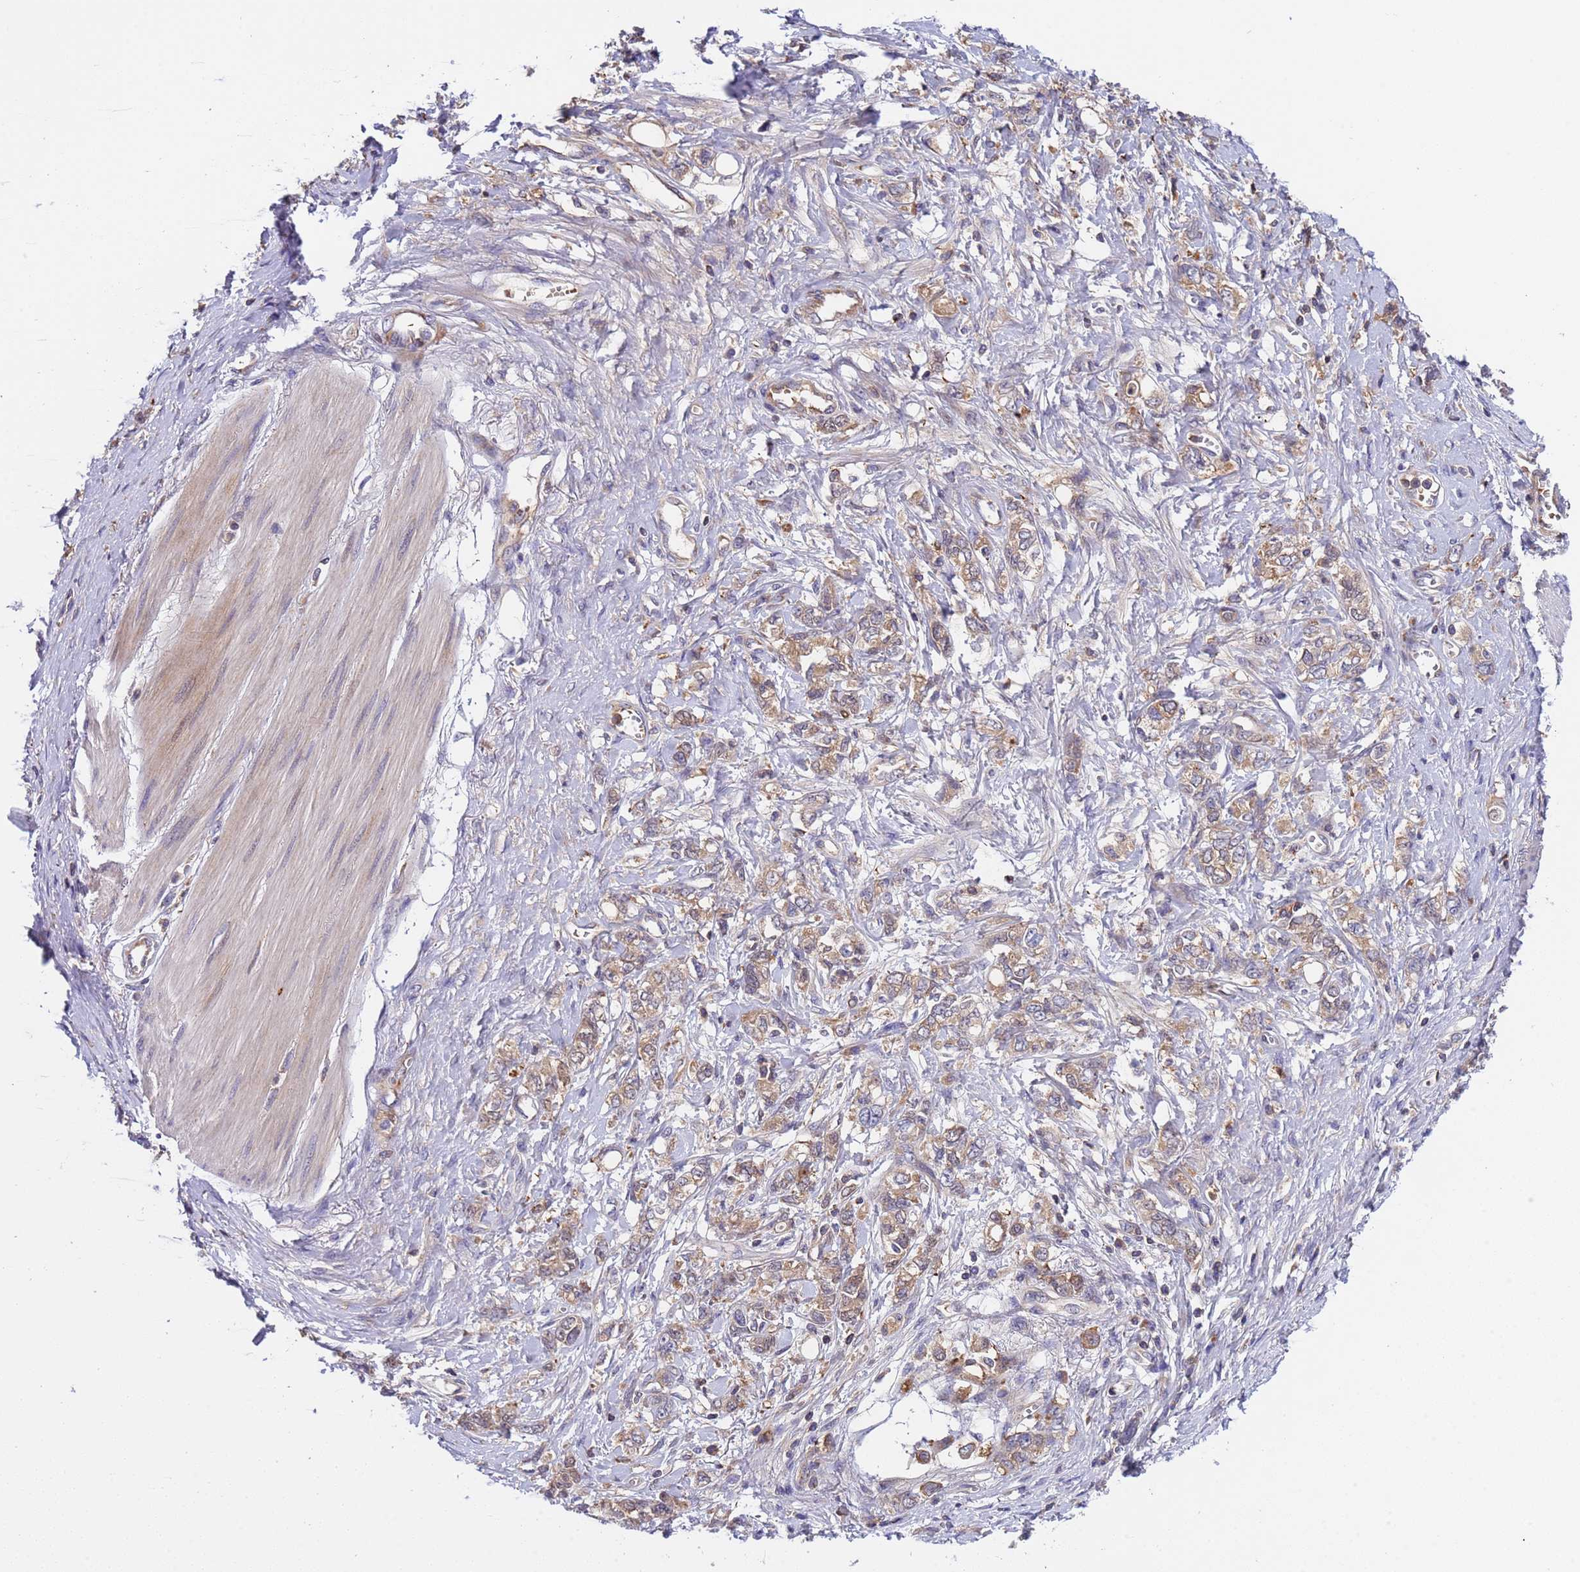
{"staining": {"intensity": "weak", "quantity": ">75%", "location": "cytoplasmic/membranous,nuclear"}, "tissue": "stomach cancer", "cell_type": "Tumor cells", "image_type": "cancer", "snomed": [{"axis": "morphology", "description": "Adenocarcinoma, NOS"}, {"axis": "topography", "description": "Stomach"}], "caption": "IHC histopathology image of neoplastic tissue: stomach cancer stained using immunohistochemistry (IHC) demonstrates low levels of weak protein expression localized specifically in the cytoplasmic/membranous and nuclear of tumor cells, appearing as a cytoplasmic/membranous and nuclear brown color.", "gene": "PARP16", "patient": {"sex": "female", "age": 76}}